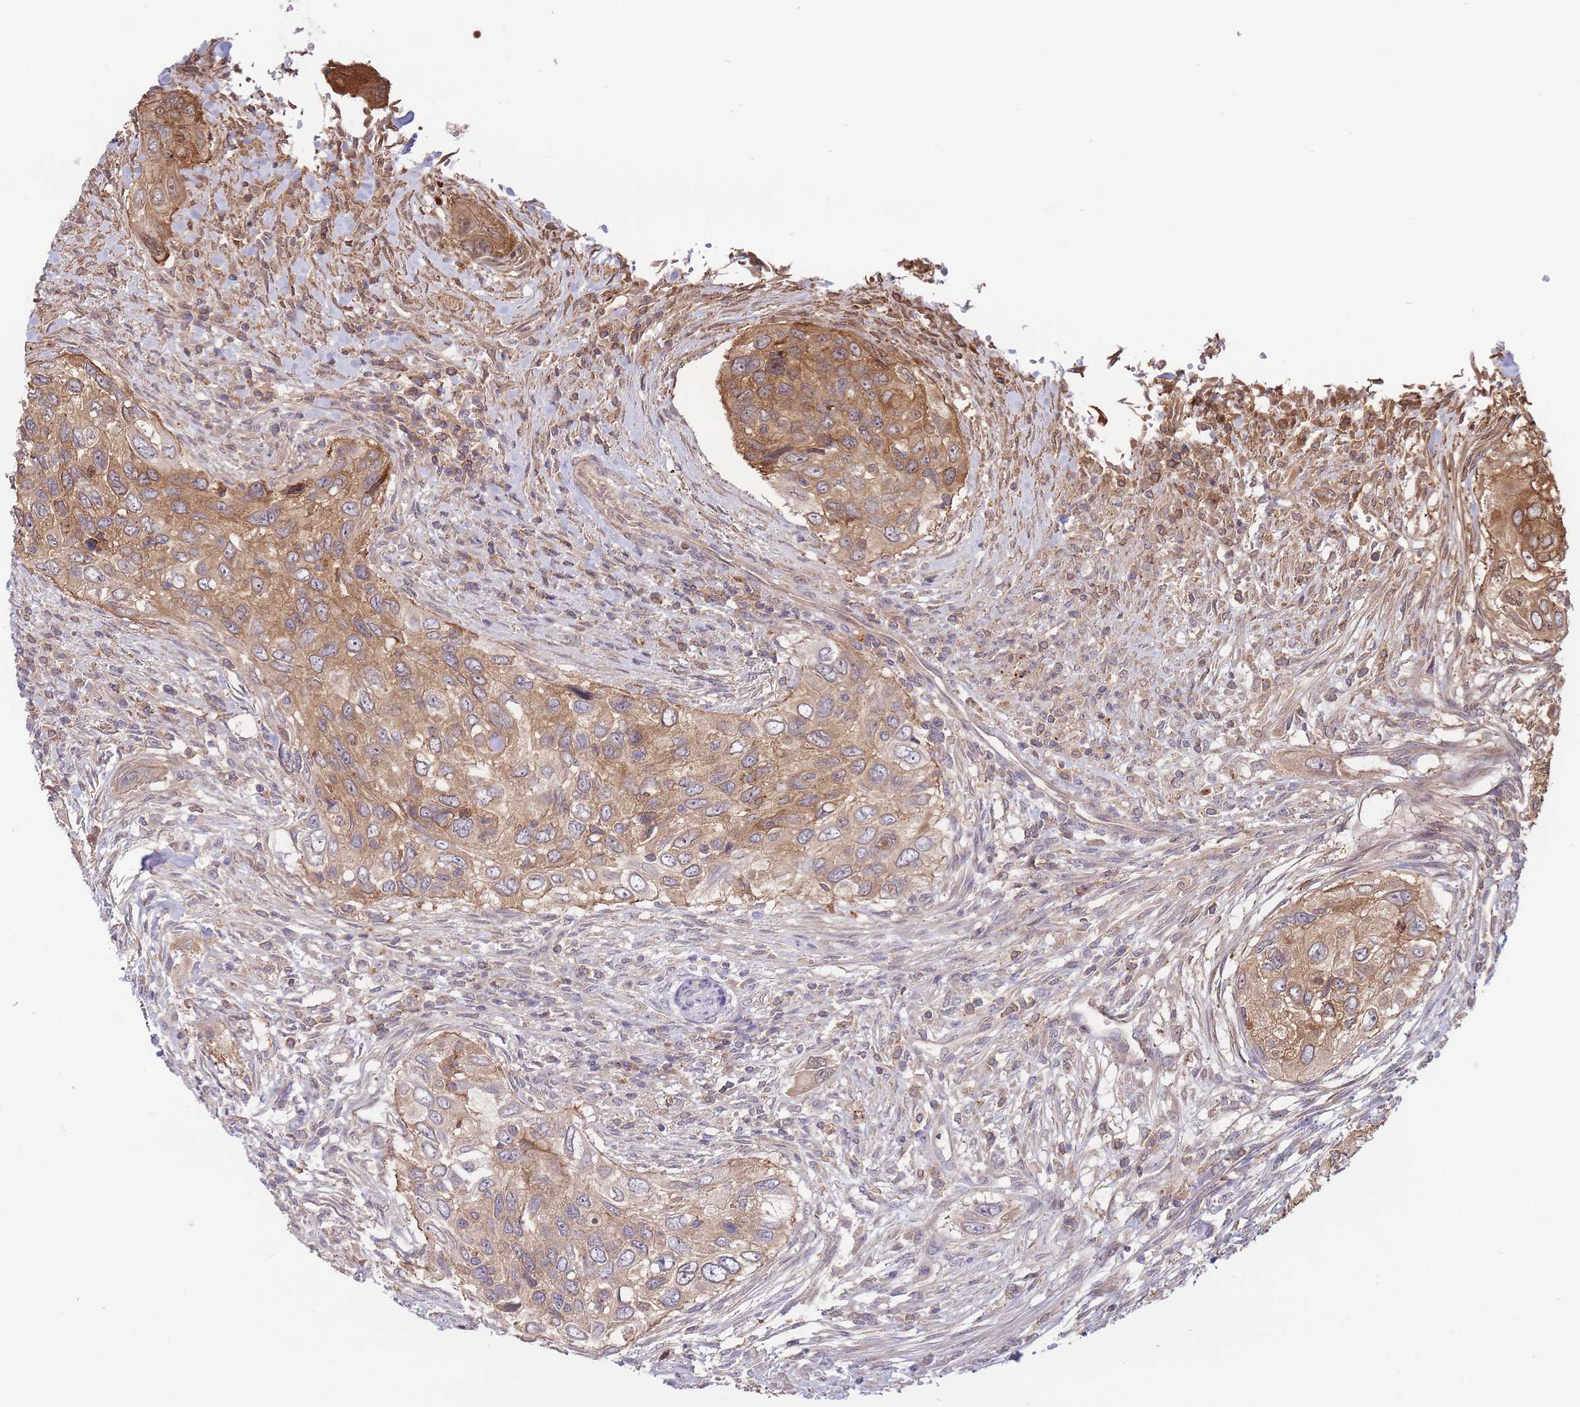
{"staining": {"intensity": "moderate", "quantity": "25%-75%", "location": "cytoplasmic/membranous"}, "tissue": "urothelial cancer", "cell_type": "Tumor cells", "image_type": "cancer", "snomed": [{"axis": "morphology", "description": "Urothelial carcinoma, High grade"}, {"axis": "topography", "description": "Urinary bladder"}], "caption": "This is a micrograph of immunohistochemistry (IHC) staining of urothelial cancer, which shows moderate positivity in the cytoplasmic/membranous of tumor cells.", "gene": "ZNF304", "patient": {"sex": "female", "age": 60}}